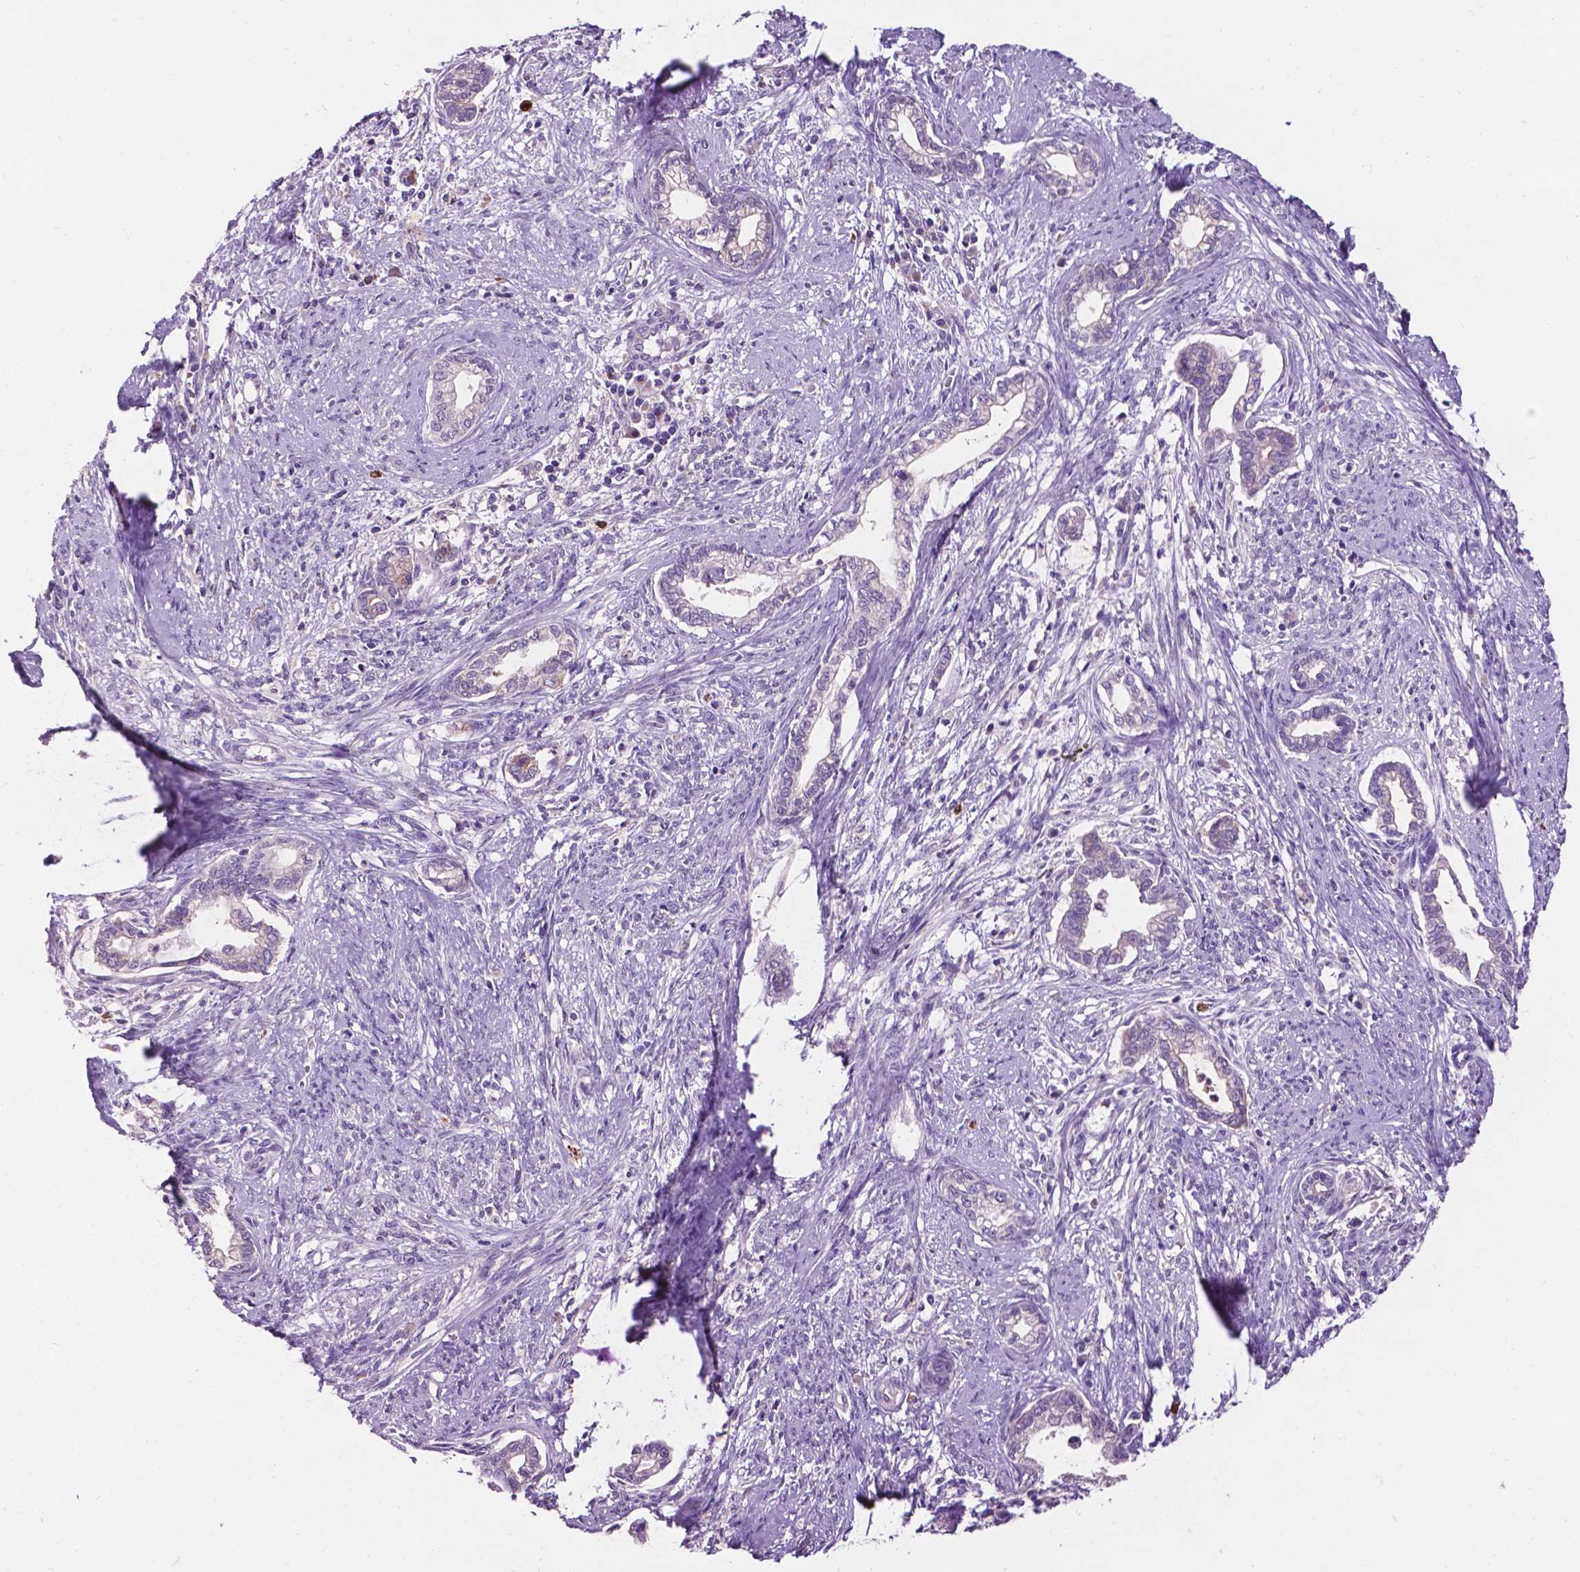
{"staining": {"intensity": "negative", "quantity": "none", "location": "none"}, "tissue": "cervical cancer", "cell_type": "Tumor cells", "image_type": "cancer", "snomed": [{"axis": "morphology", "description": "Adenocarcinoma, NOS"}, {"axis": "topography", "description": "Cervix"}], "caption": "Cervical adenocarcinoma stained for a protein using immunohistochemistry displays no expression tumor cells.", "gene": "PLSCR1", "patient": {"sex": "female", "age": 62}}